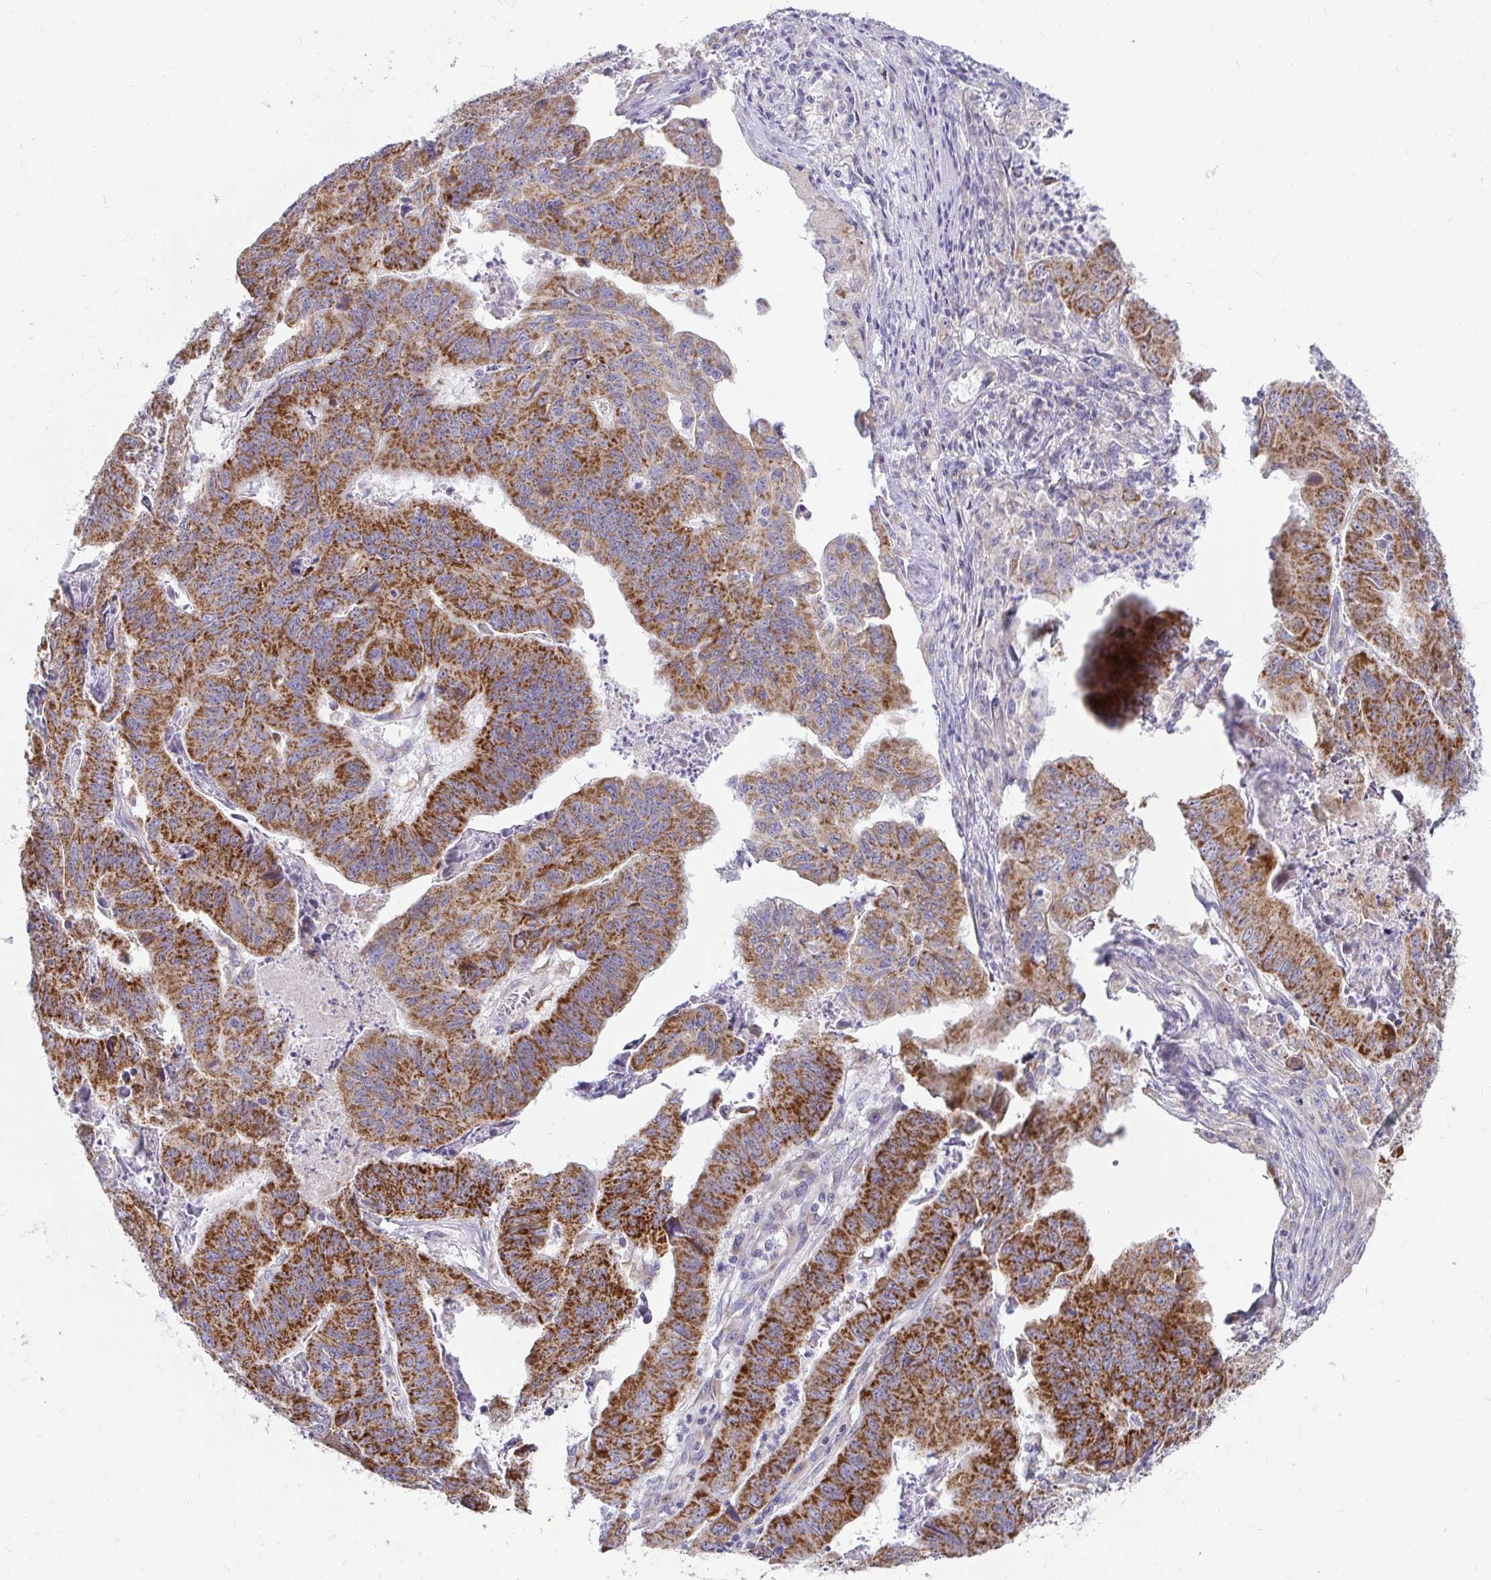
{"staining": {"intensity": "strong", "quantity": ">75%", "location": "cytoplasmic/membranous"}, "tissue": "stomach cancer", "cell_type": "Tumor cells", "image_type": "cancer", "snomed": [{"axis": "morphology", "description": "Adenocarcinoma, NOS"}, {"axis": "topography", "description": "Stomach, lower"}], "caption": "The micrograph reveals immunohistochemical staining of stomach cancer. There is strong cytoplasmic/membranous expression is present in approximately >75% of tumor cells.", "gene": "EXOC5", "patient": {"sex": "male", "age": 77}}